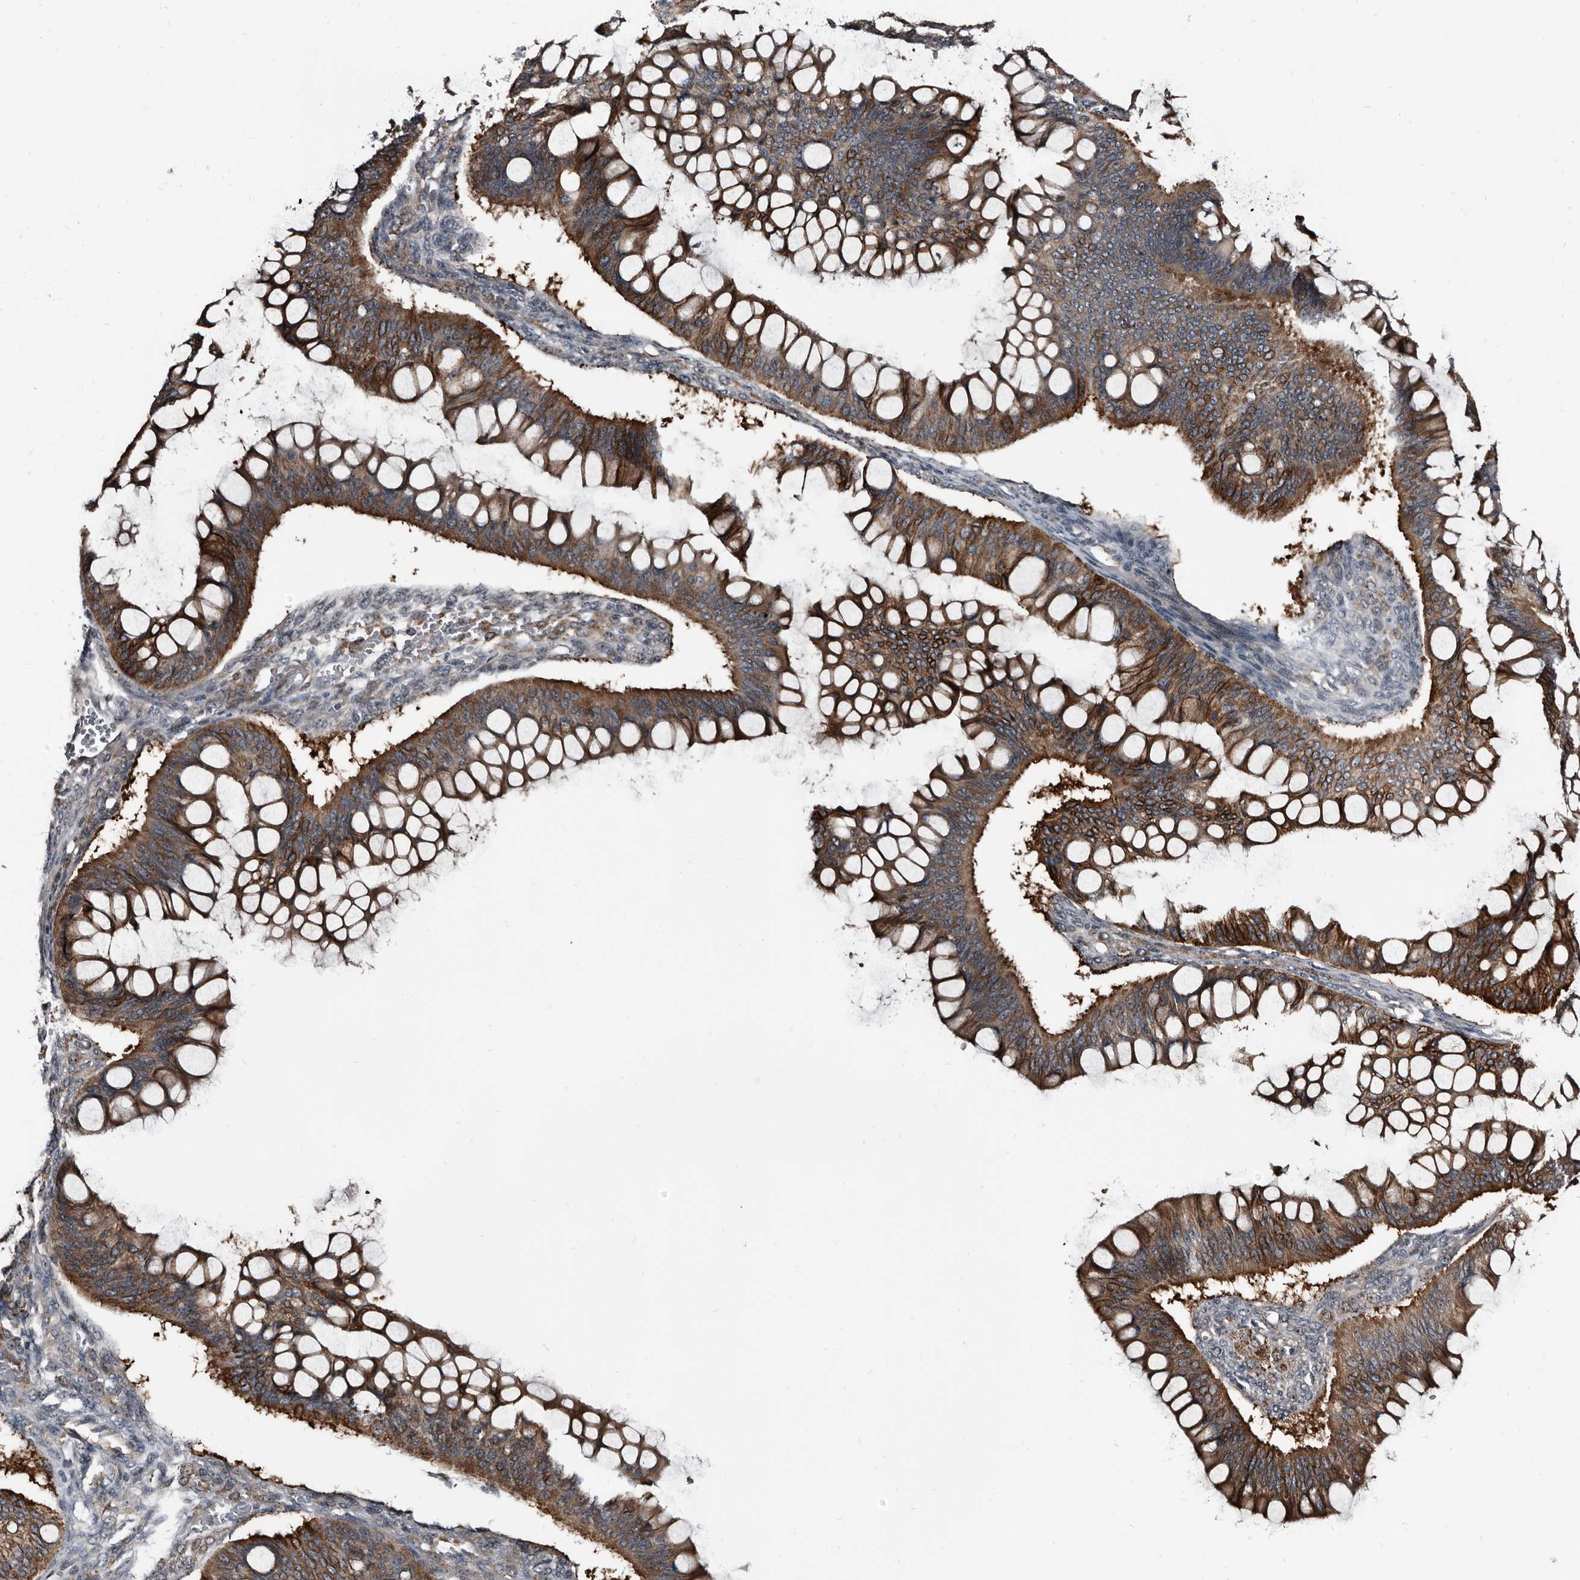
{"staining": {"intensity": "strong", "quantity": "25%-75%", "location": "cytoplasmic/membranous"}, "tissue": "ovarian cancer", "cell_type": "Tumor cells", "image_type": "cancer", "snomed": [{"axis": "morphology", "description": "Cystadenocarcinoma, mucinous, NOS"}, {"axis": "topography", "description": "Ovary"}], "caption": "Strong cytoplasmic/membranous expression is seen in about 25%-75% of tumor cells in ovarian mucinous cystadenocarcinoma. (Brightfield microscopy of DAB IHC at high magnification).", "gene": "DHPS", "patient": {"sex": "female", "age": 73}}